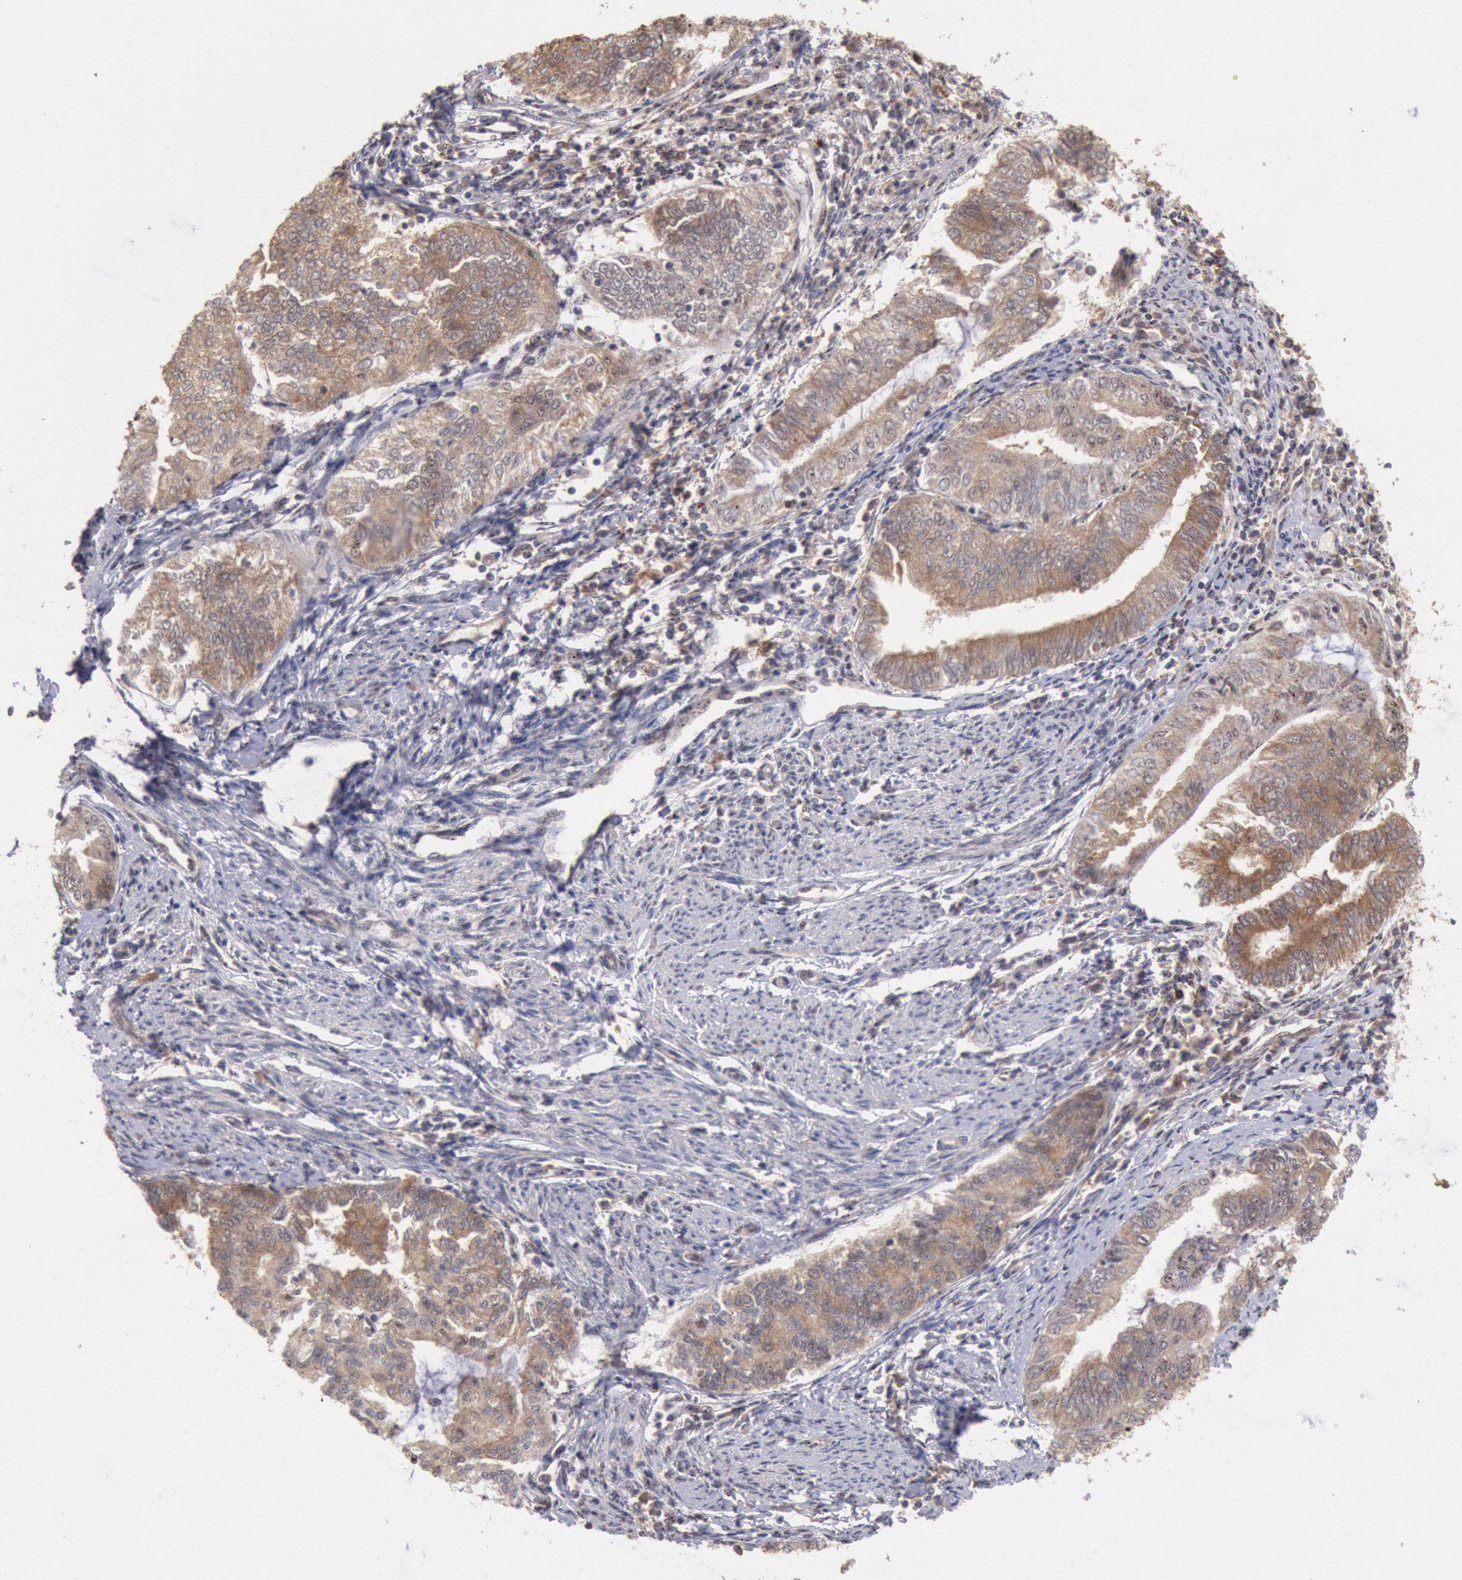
{"staining": {"intensity": "weak", "quantity": ">75%", "location": "cytoplasmic/membranous"}, "tissue": "endometrial cancer", "cell_type": "Tumor cells", "image_type": "cancer", "snomed": [{"axis": "morphology", "description": "Adenocarcinoma, NOS"}, {"axis": "topography", "description": "Endometrium"}], "caption": "A low amount of weak cytoplasmic/membranous positivity is identified in approximately >75% of tumor cells in endometrial cancer (adenocarcinoma) tissue.", "gene": "STX17", "patient": {"sex": "female", "age": 66}}